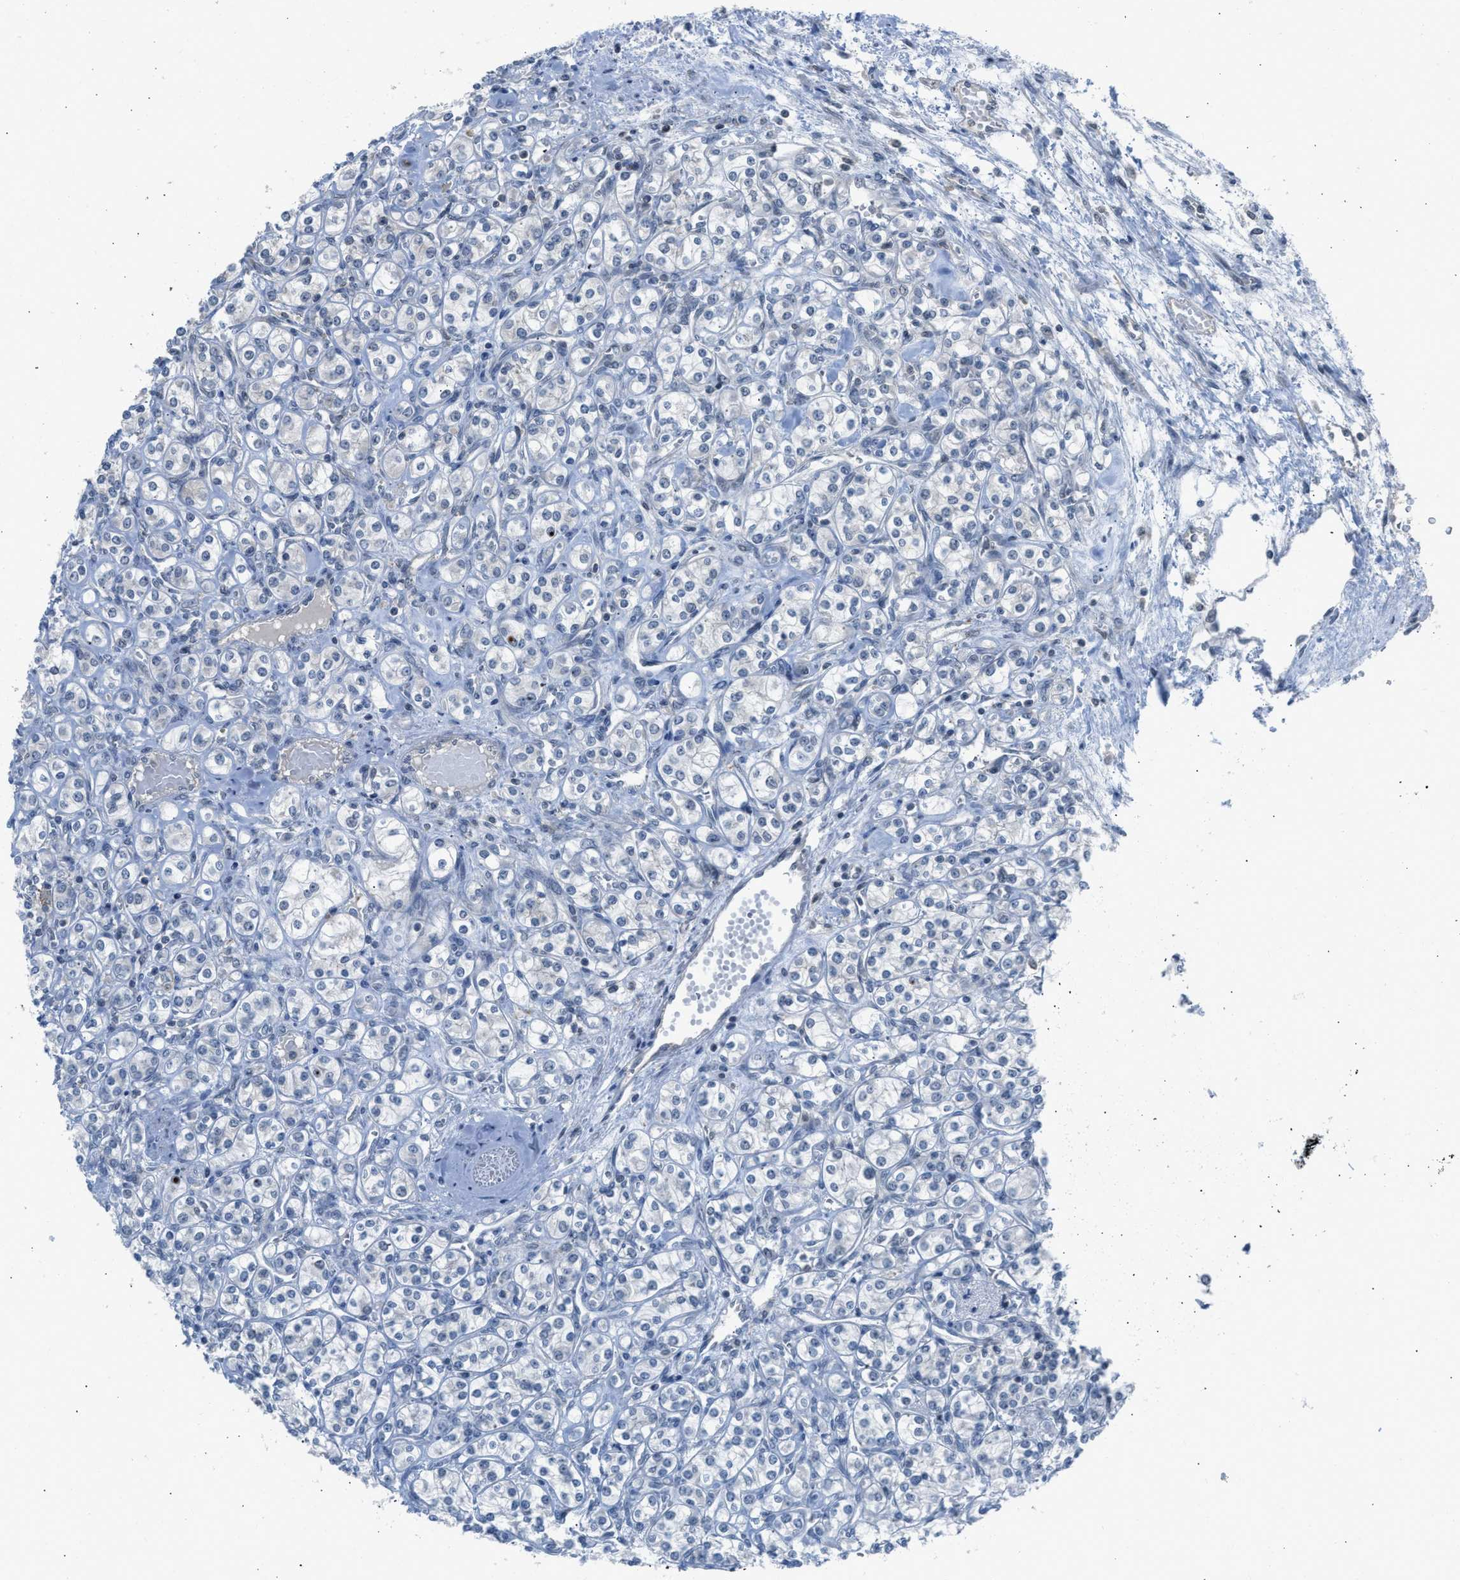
{"staining": {"intensity": "negative", "quantity": "none", "location": "none"}, "tissue": "renal cancer", "cell_type": "Tumor cells", "image_type": "cancer", "snomed": [{"axis": "morphology", "description": "Adenocarcinoma, NOS"}, {"axis": "topography", "description": "Kidney"}], "caption": "Immunohistochemistry (IHC) of human renal cancer (adenocarcinoma) exhibits no expression in tumor cells.", "gene": "TTBK2", "patient": {"sex": "male", "age": 77}}